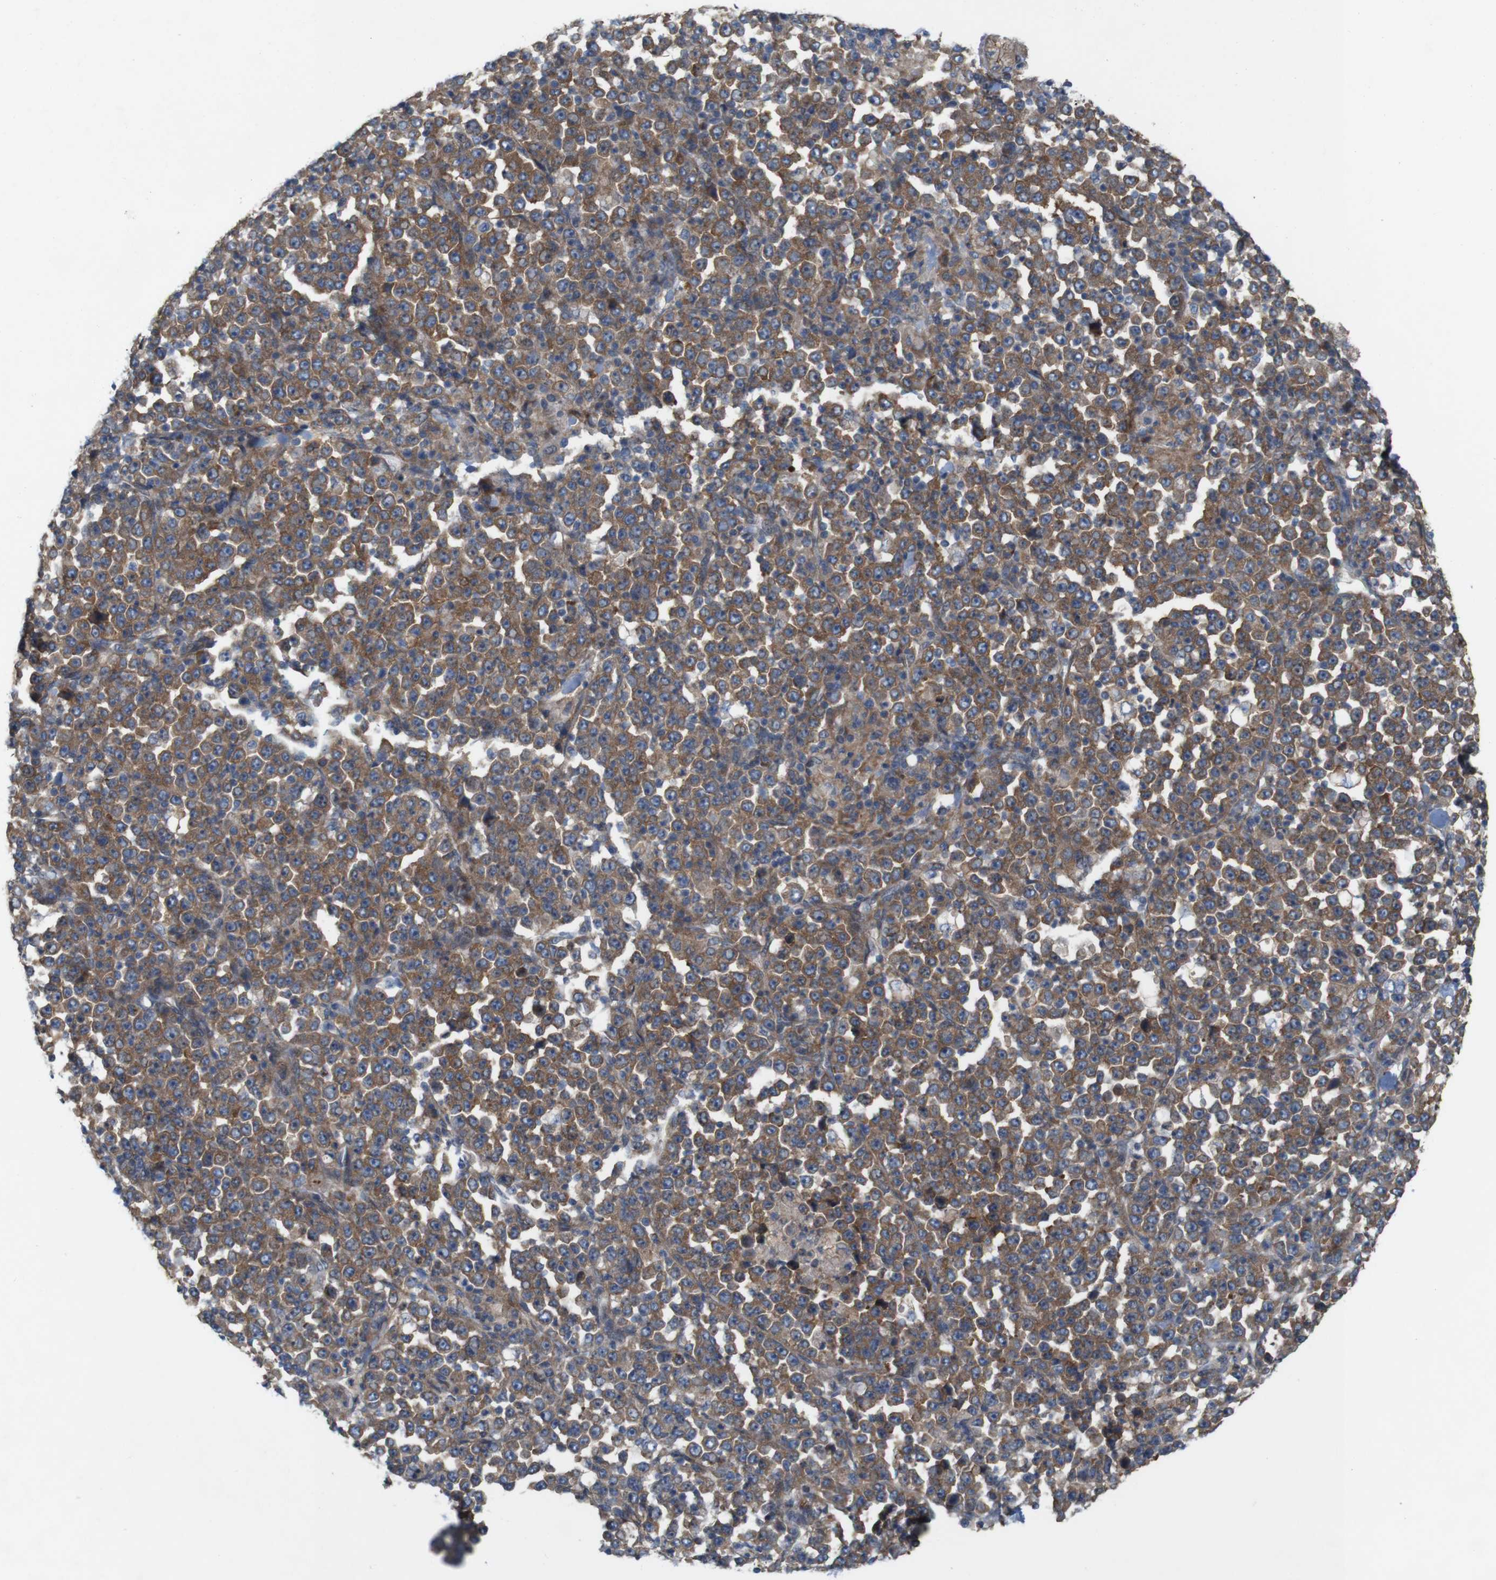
{"staining": {"intensity": "moderate", "quantity": ">75%", "location": "cytoplasmic/membranous"}, "tissue": "stomach cancer", "cell_type": "Tumor cells", "image_type": "cancer", "snomed": [{"axis": "morphology", "description": "Normal tissue, NOS"}, {"axis": "morphology", "description": "Adenocarcinoma, NOS"}, {"axis": "topography", "description": "Stomach, upper"}, {"axis": "topography", "description": "Stomach"}], "caption": "Moderate cytoplasmic/membranous staining is identified in approximately >75% of tumor cells in stomach cancer (adenocarcinoma).", "gene": "SIGLEC8", "patient": {"sex": "male", "age": 59}}